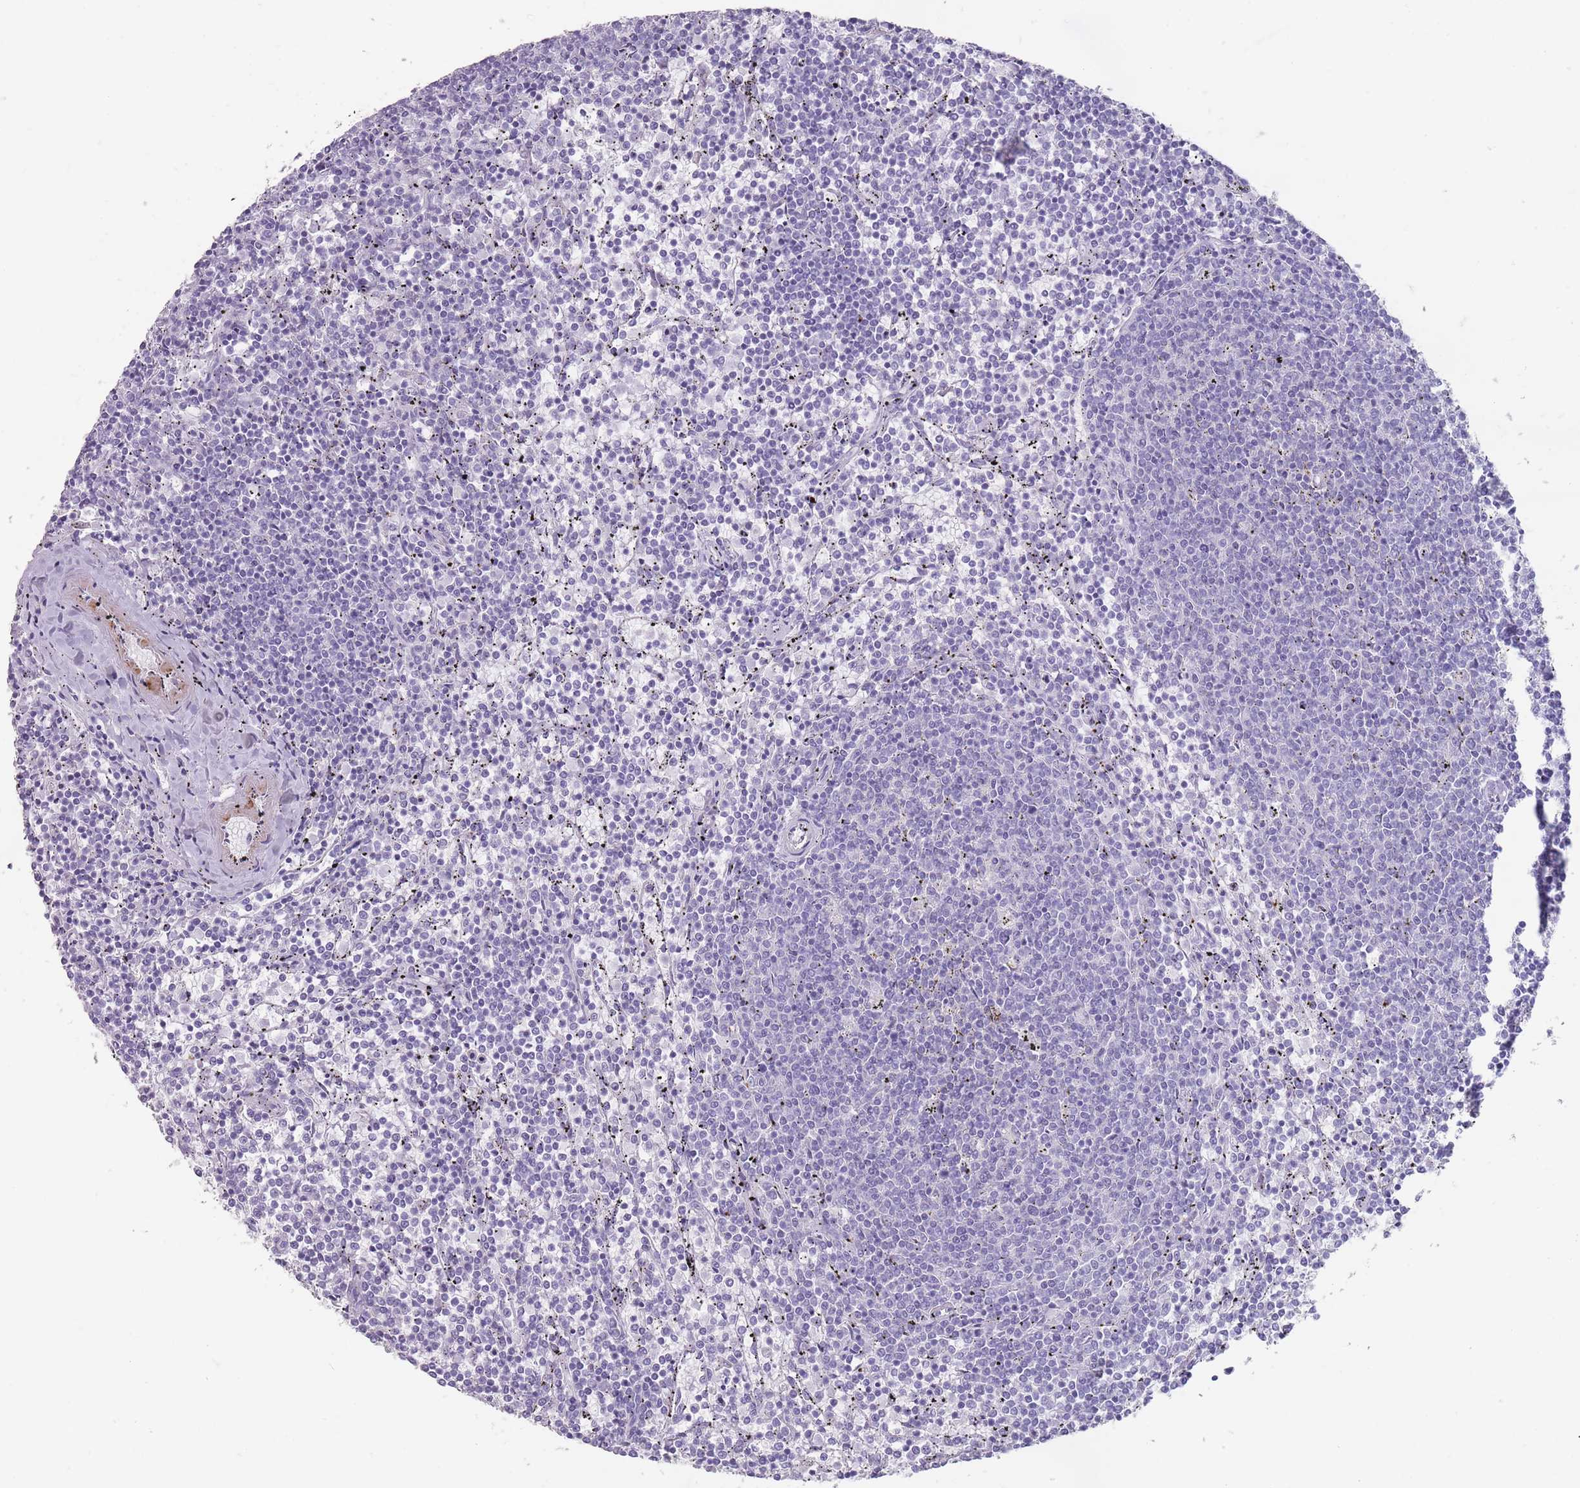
{"staining": {"intensity": "negative", "quantity": "none", "location": "none"}, "tissue": "lymphoma", "cell_type": "Tumor cells", "image_type": "cancer", "snomed": [{"axis": "morphology", "description": "Malignant lymphoma, non-Hodgkin's type, Low grade"}, {"axis": "topography", "description": "Spleen"}], "caption": "Lymphoma was stained to show a protein in brown. There is no significant staining in tumor cells. (Stains: DAB IHC with hematoxylin counter stain, Microscopy: brightfield microscopy at high magnification).", "gene": "RHBG", "patient": {"sex": "female", "age": 50}}